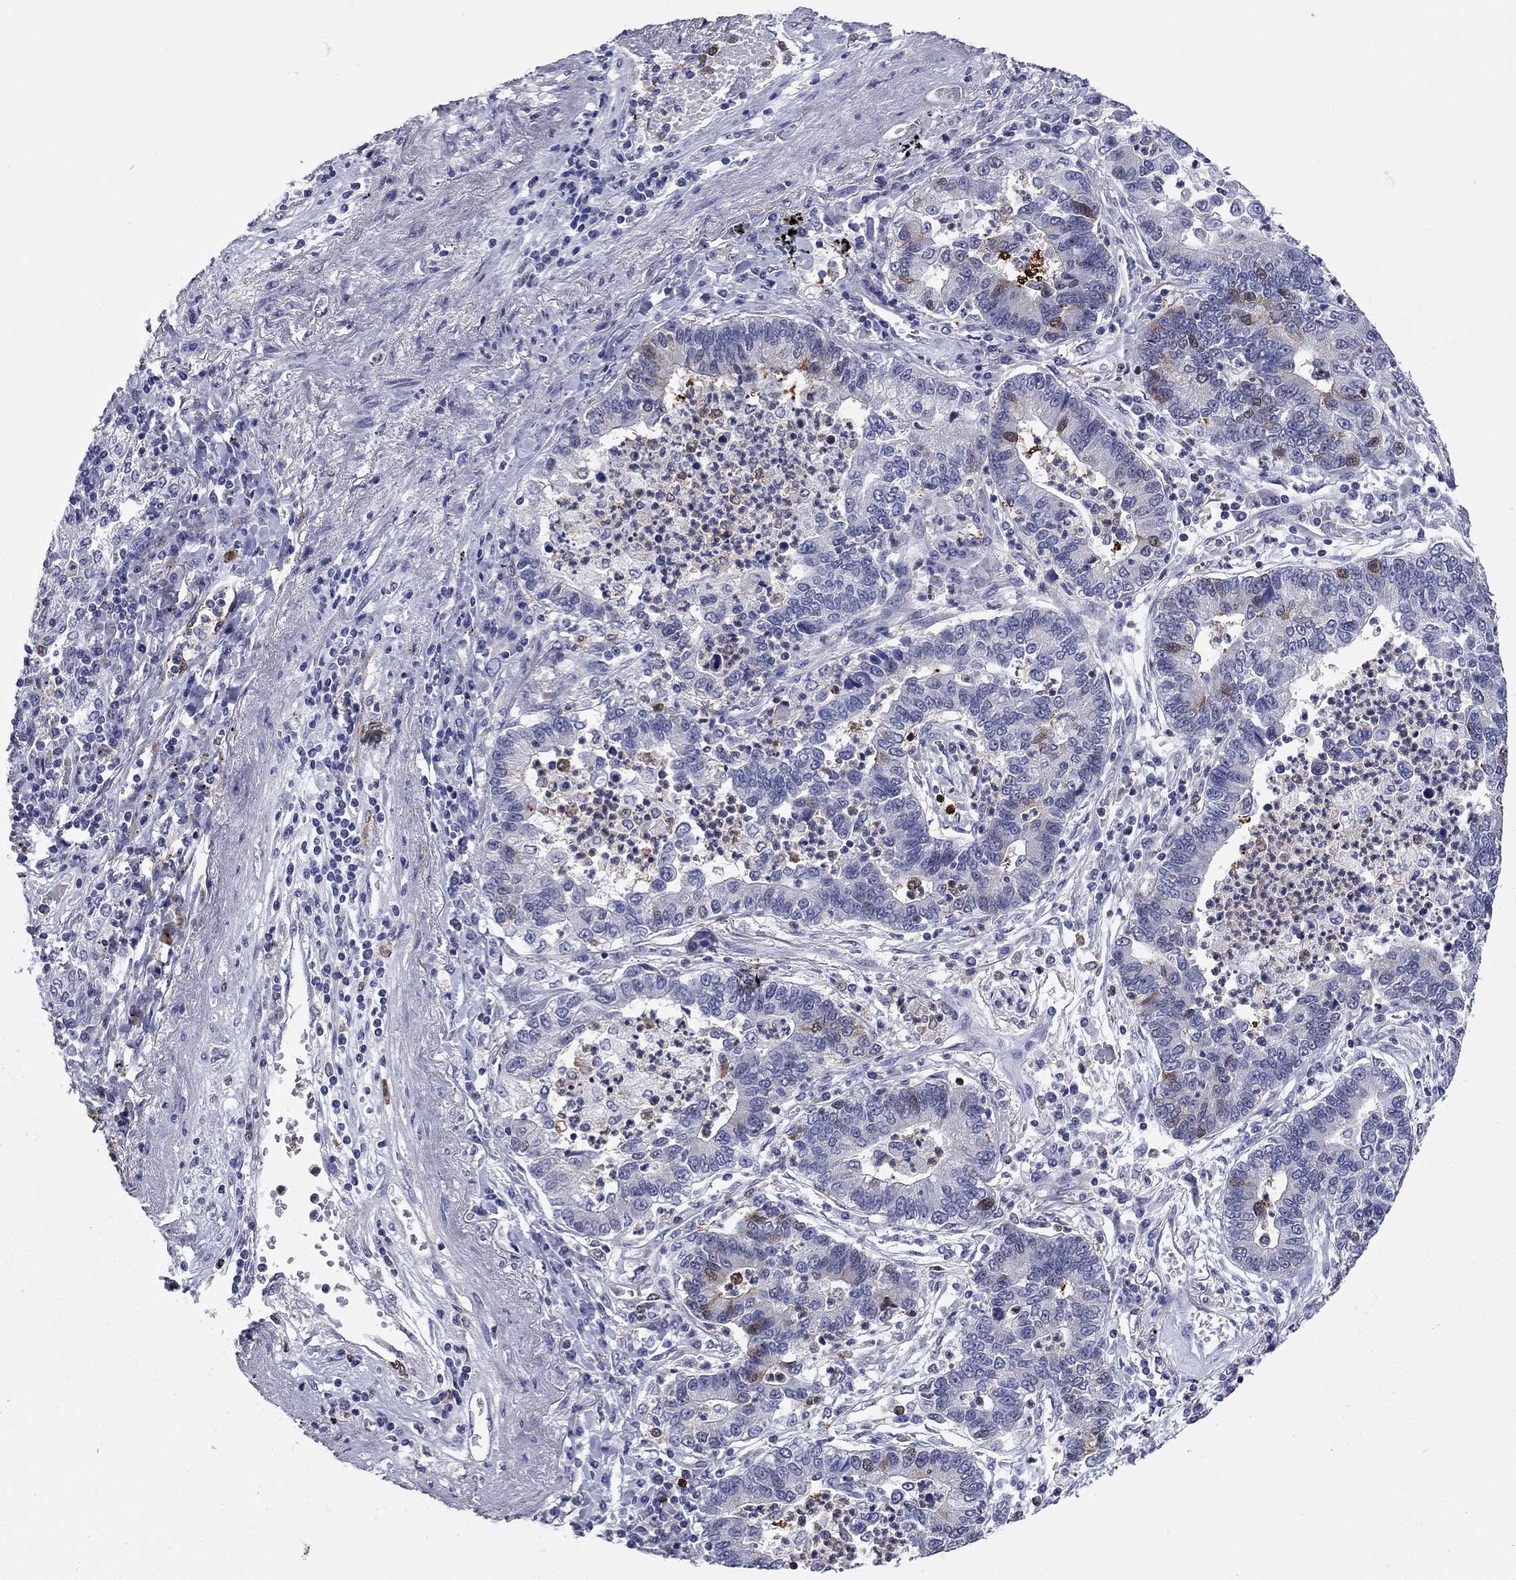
{"staining": {"intensity": "moderate", "quantity": "<25%", "location": "cytoplasmic/membranous"}, "tissue": "lung cancer", "cell_type": "Tumor cells", "image_type": "cancer", "snomed": [{"axis": "morphology", "description": "Adenocarcinoma, NOS"}, {"axis": "topography", "description": "Lung"}], "caption": "Immunohistochemistry (IHC) micrograph of neoplastic tissue: lung adenocarcinoma stained using IHC shows low levels of moderate protein expression localized specifically in the cytoplasmic/membranous of tumor cells, appearing as a cytoplasmic/membranous brown color.", "gene": "STMN1", "patient": {"sex": "female", "age": 57}}